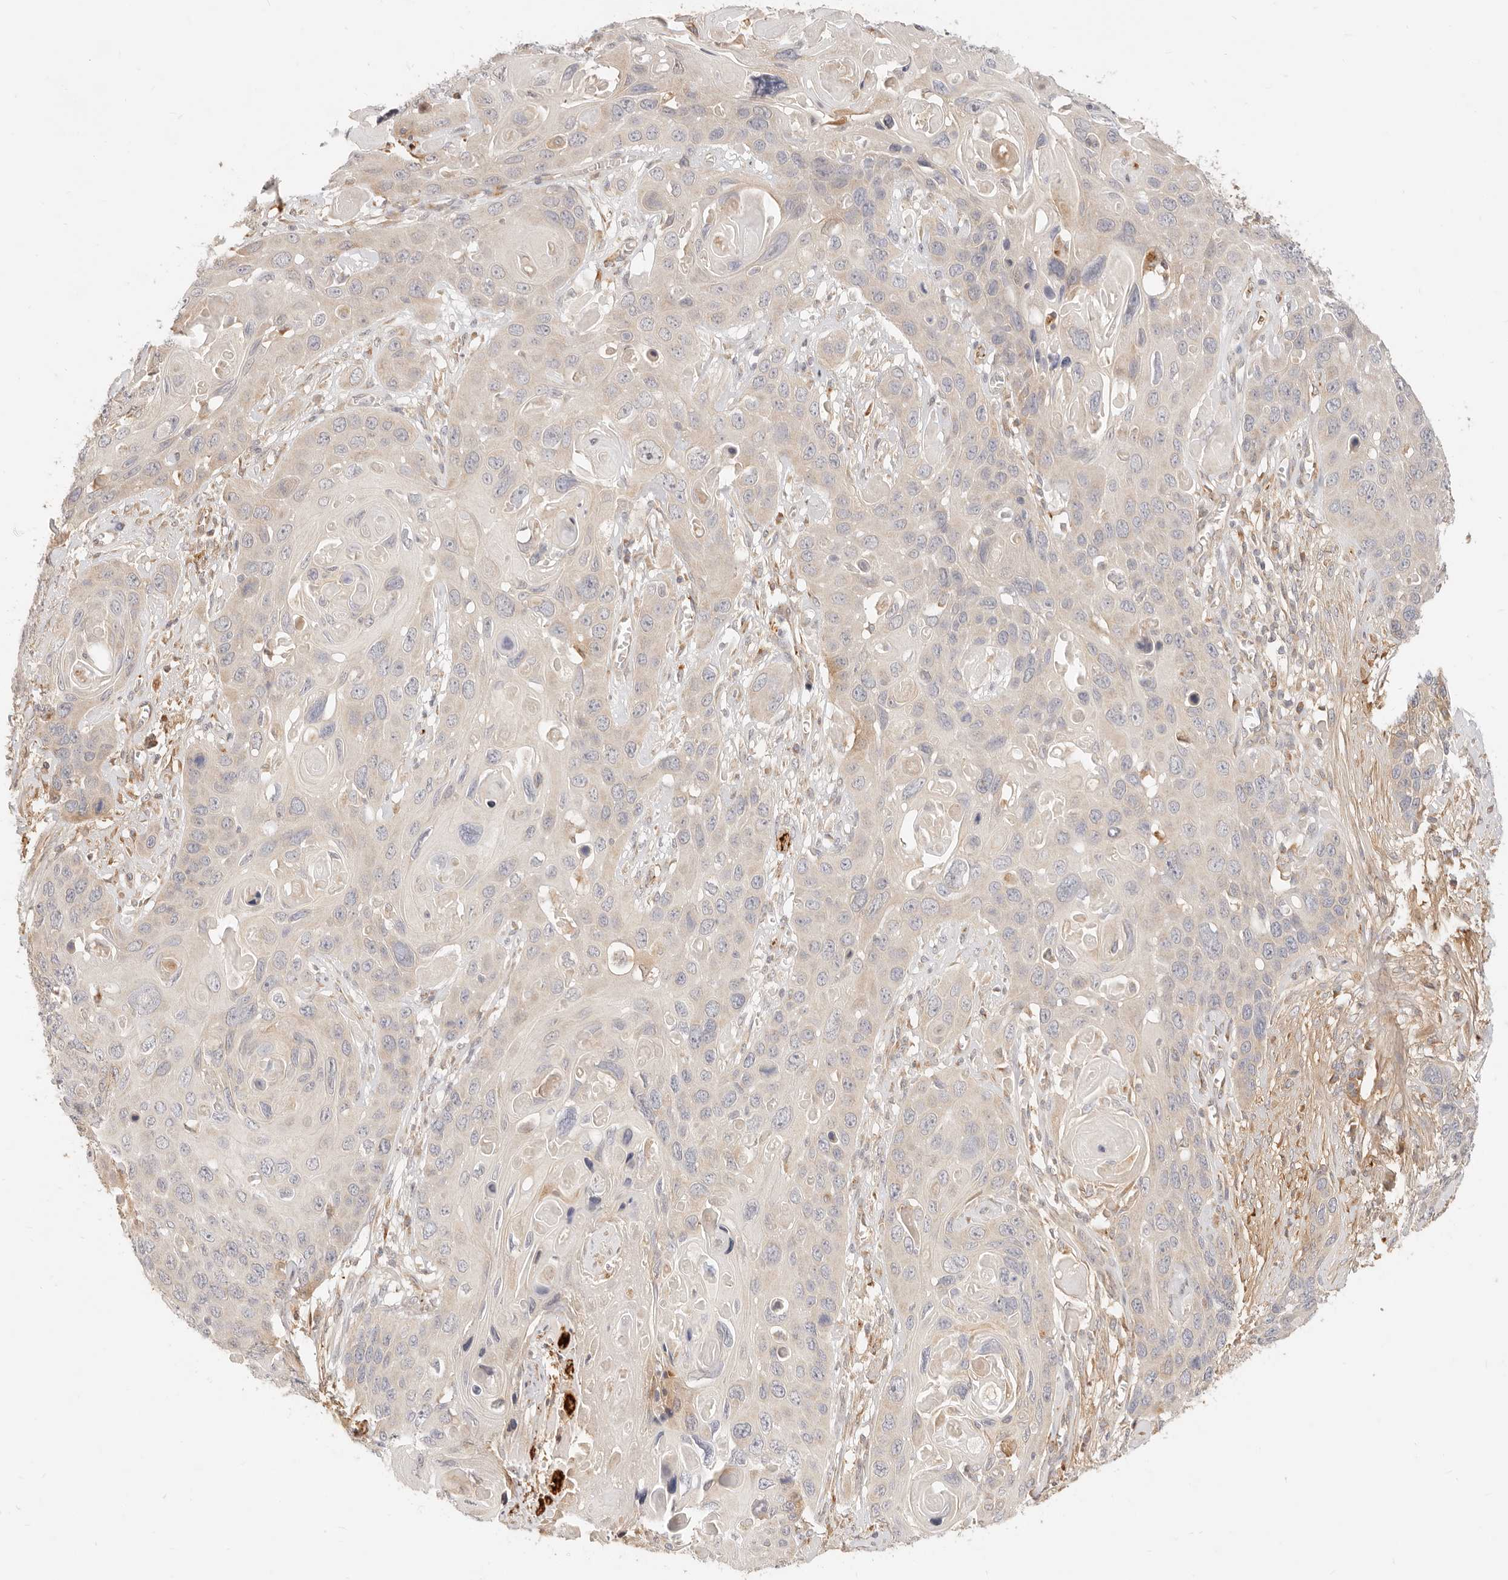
{"staining": {"intensity": "weak", "quantity": "<25%", "location": "cytoplasmic/membranous"}, "tissue": "skin cancer", "cell_type": "Tumor cells", "image_type": "cancer", "snomed": [{"axis": "morphology", "description": "Squamous cell carcinoma, NOS"}, {"axis": "topography", "description": "Skin"}], "caption": "IHC photomicrograph of human skin cancer stained for a protein (brown), which displays no positivity in tumor cells.", "gene": "UBXN10", "patient": {"sex": "male", "age": 55}}